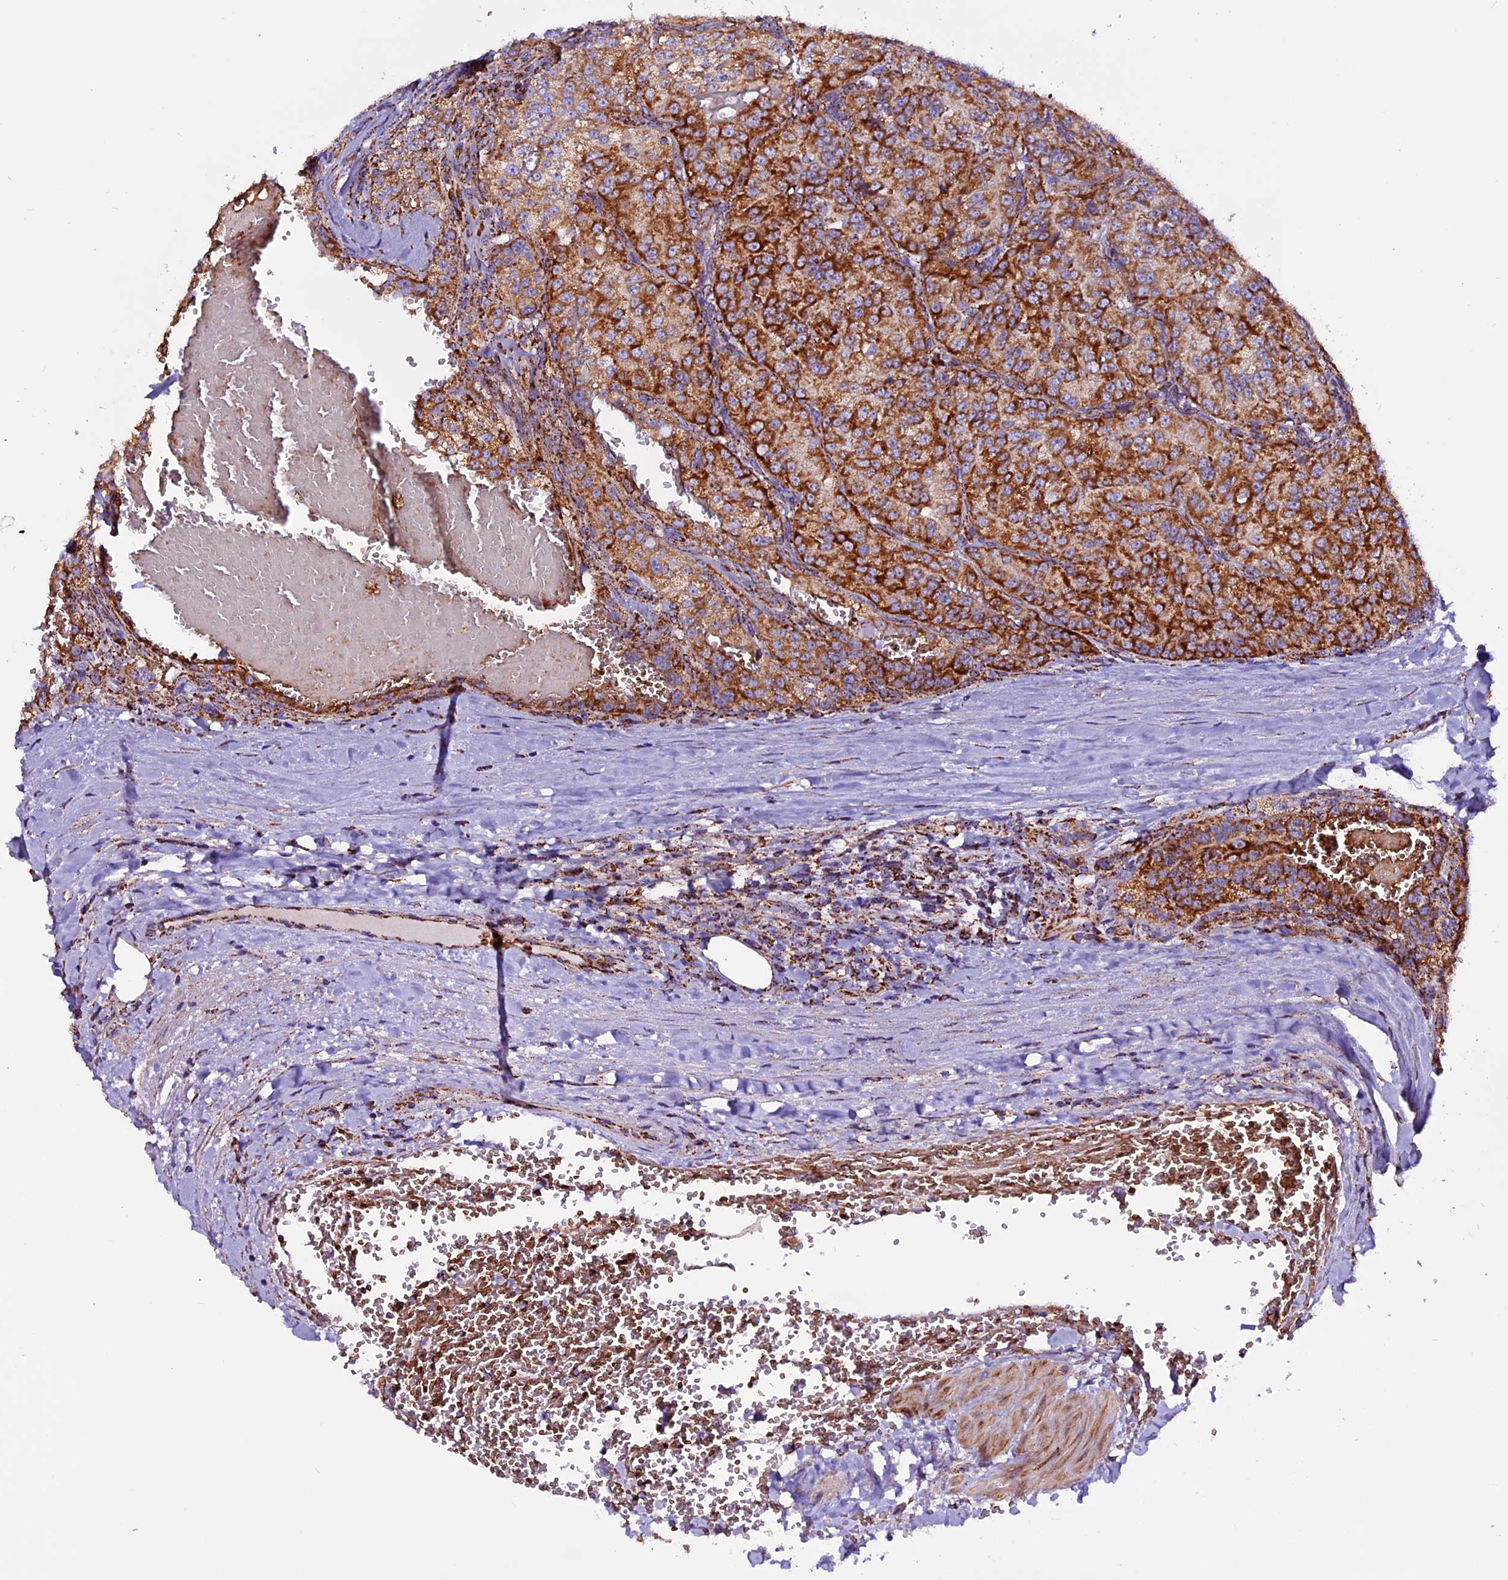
{"staining": {"intensity": "strong", "quantity": ">75%", "location": "cytoplasmic/membranous"}, "tissue": "renal cancer", "cell_type": "Tumor cells", "image_type": "cancer", "snomed": [{"axis": "morphology", "description": "Adenocarcinoma, NOS"}, {"axis": "topography", "description": "Kidney"}], "caption": "Immunohistochemical staining of renal adenocarcinoma displays high levels of strong cytoplasmic/membranous positivity in about >75% of tumor cells. (IHC, brightfield microscopy, high magnification).", "gene": "CX3CL1", "patient": {"sex": "female", "age": 63}}